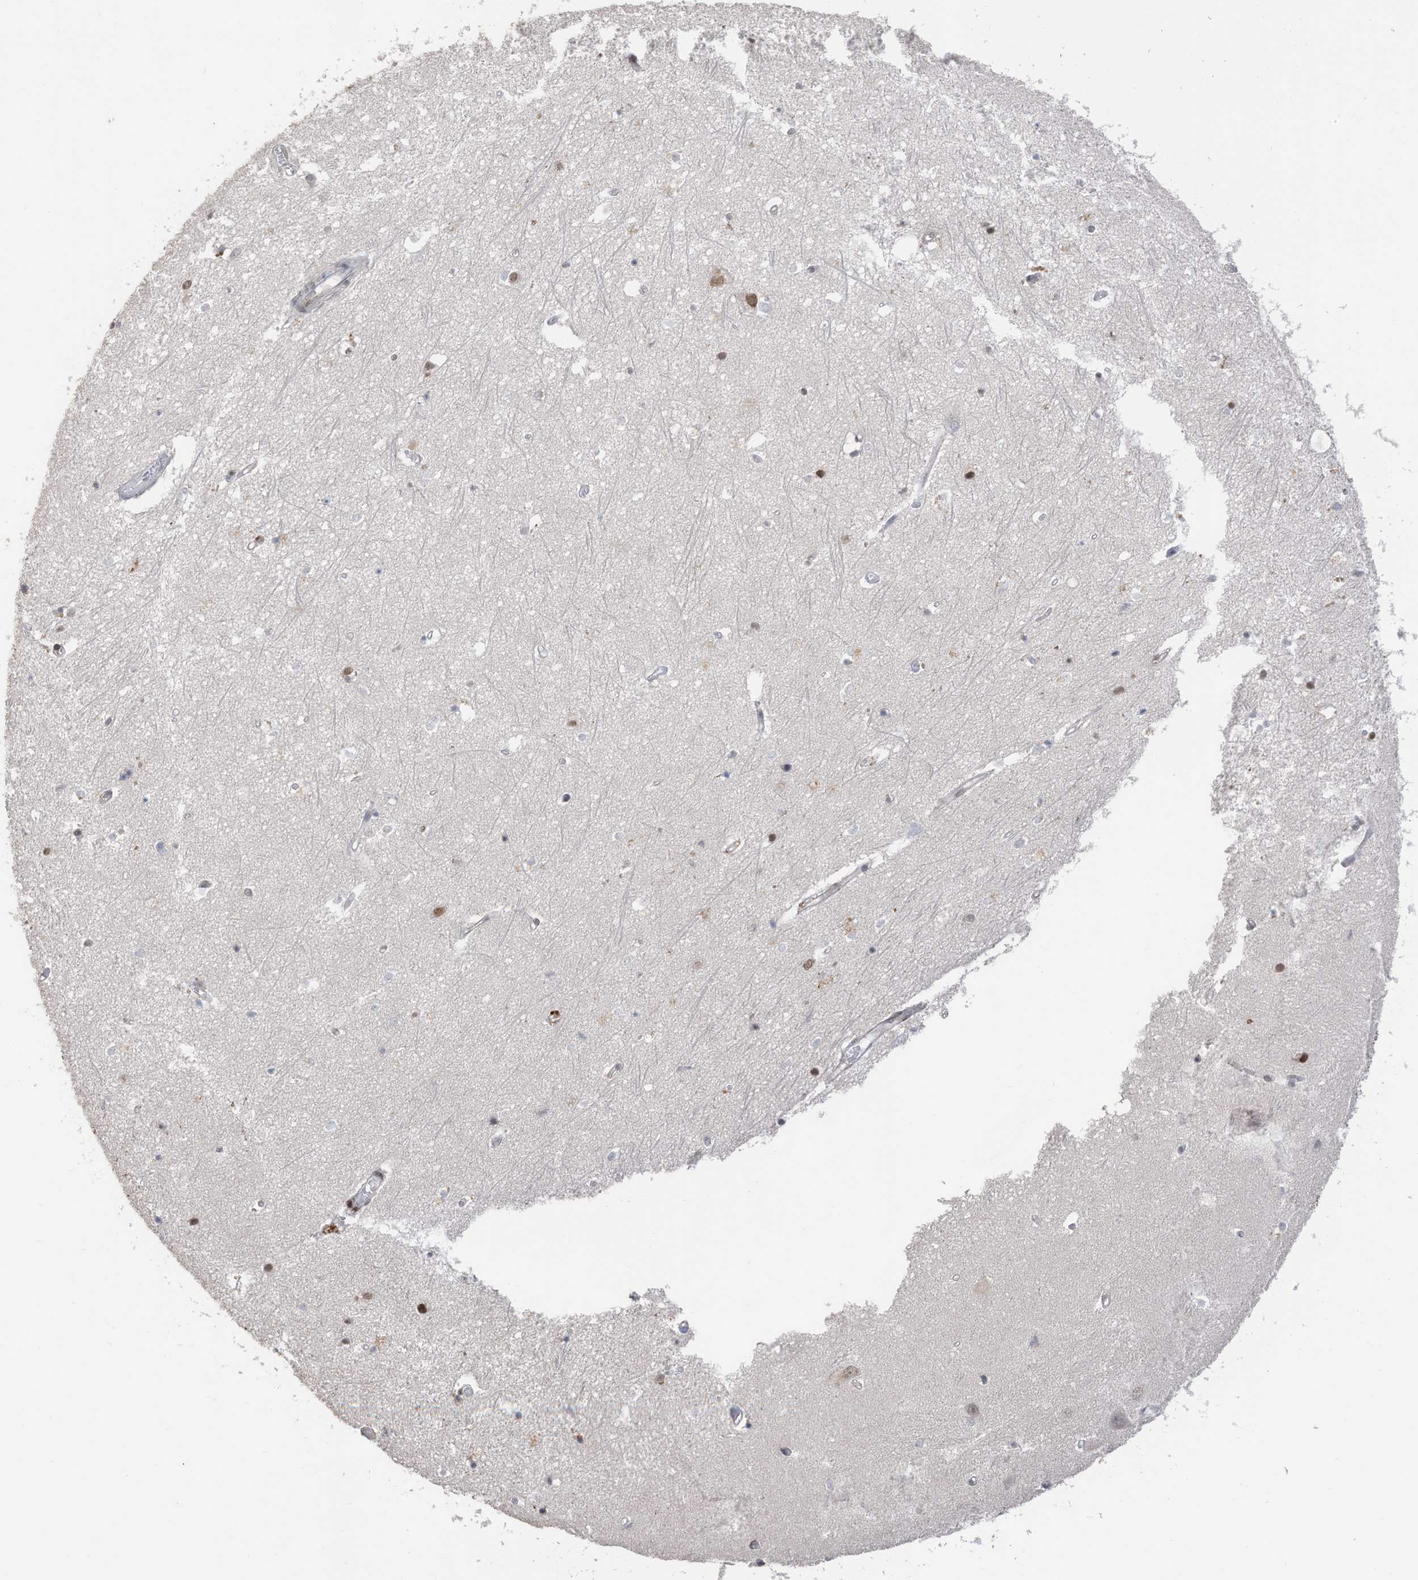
{"staining": {"intensity": "negative", "quantity": "none", "location": "none"}, "tissue": "hippocampus", "cell_type": "Glial cells", "image_type": "normal", "snomed": [{"axis": "morphology", "description": "Normal tissue, NOS"}, {"axis": "topography", "description": "Hippocampus"}], "caption": "Unremarkable hippocampus was stained to show a protein in brown. There is no significant staining in glial cells. The staining is performed using DAB (3,3'-diaminobenzidine) brown chromogen with nuclei counter-stained in using hematoxylin.", "gene": "RABL3", "patient": {"sex": "female", "age": 64}}